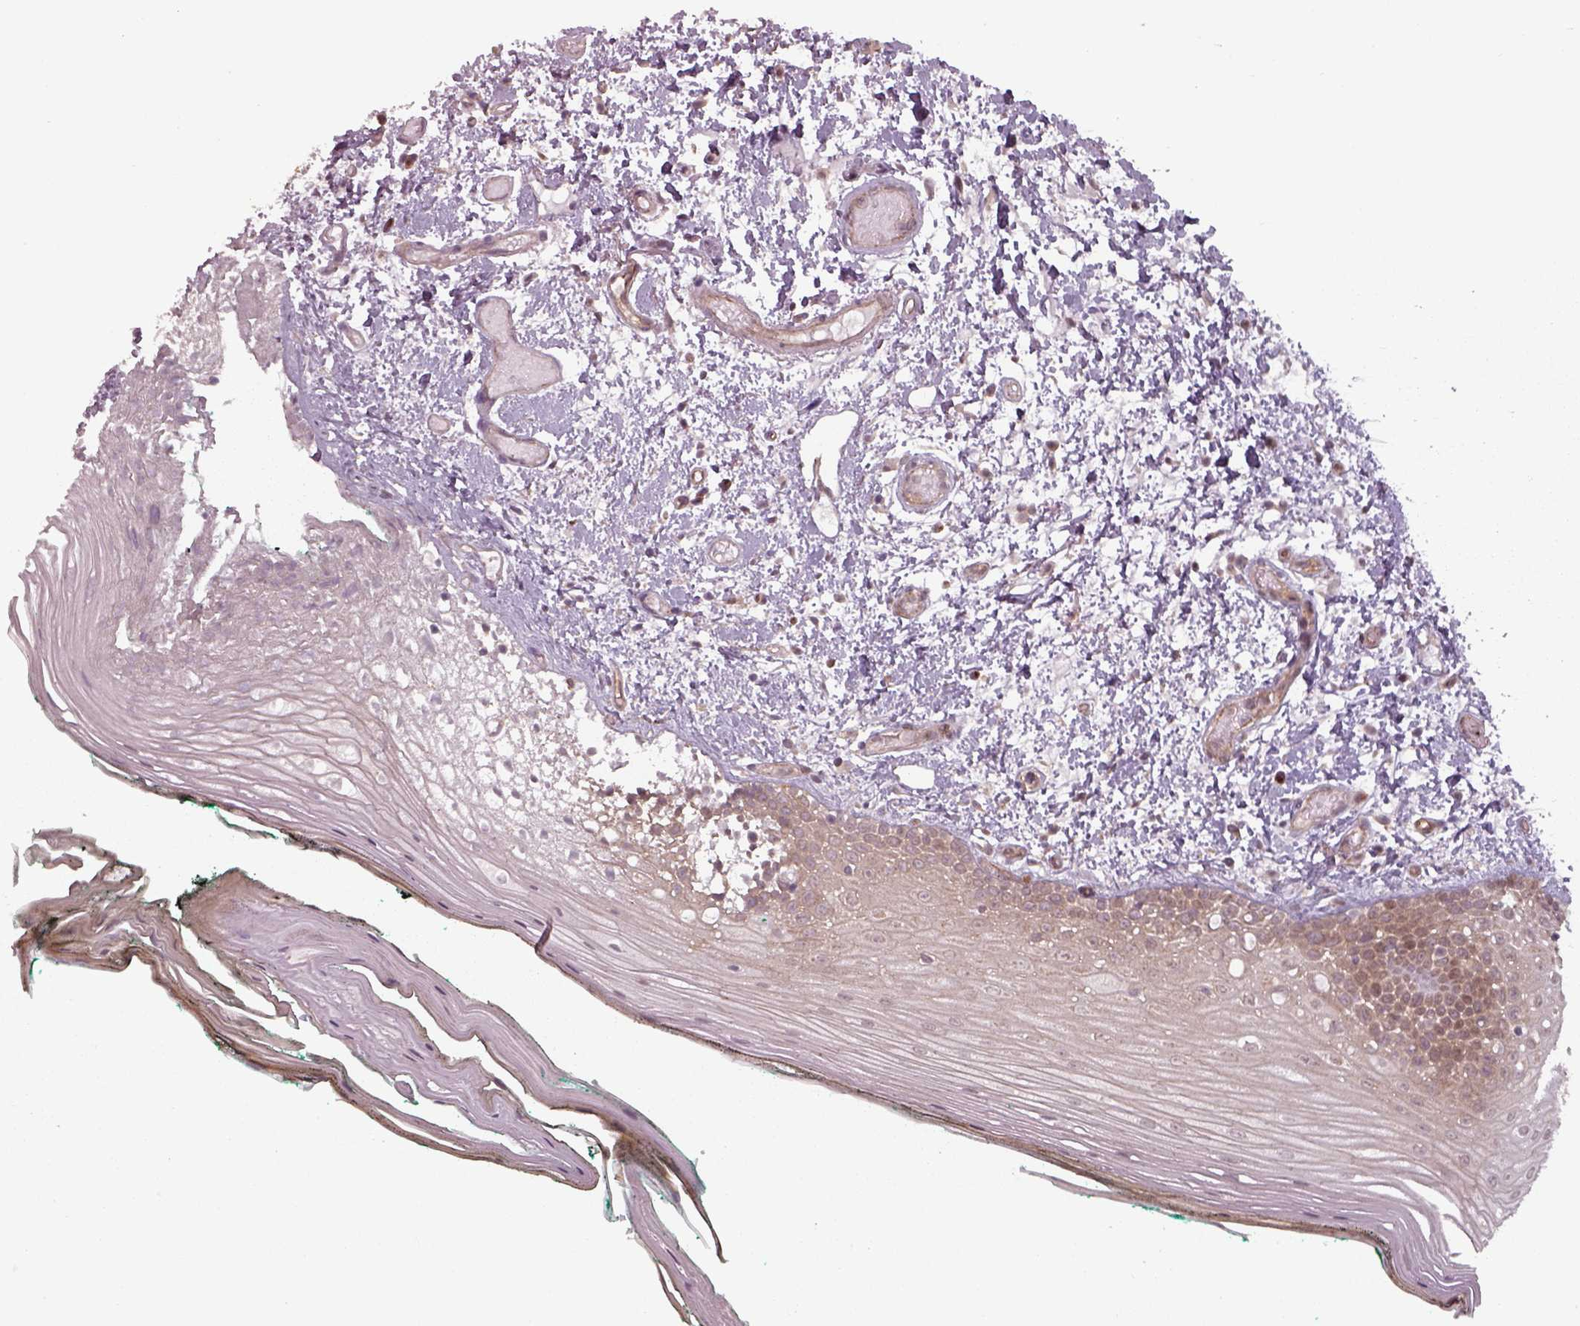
{"staining": {"intensity": "weak", "quantity": "25%-75%", "location": "cytoplasmic/membranous"}, "tissue": "oral mucosa", "cell_type": "Squamous epithelial cells", "image_type": "normal", "snomed": [{"axis": "morphology", "description": "Normal tissue, NOS"}, {"axis": "topography", "description": "Oral tissue"}], "caption": "A high-resolution image shows immunohistochemistry (IHC) staining of unremarkable oral mucosa, which reveals weak cytoplasmic/membranous expression in about 25%-75% of squamous epithelial cells.", "gene": "CHMP3", "patient": {"sex": "female", "age": 83}}